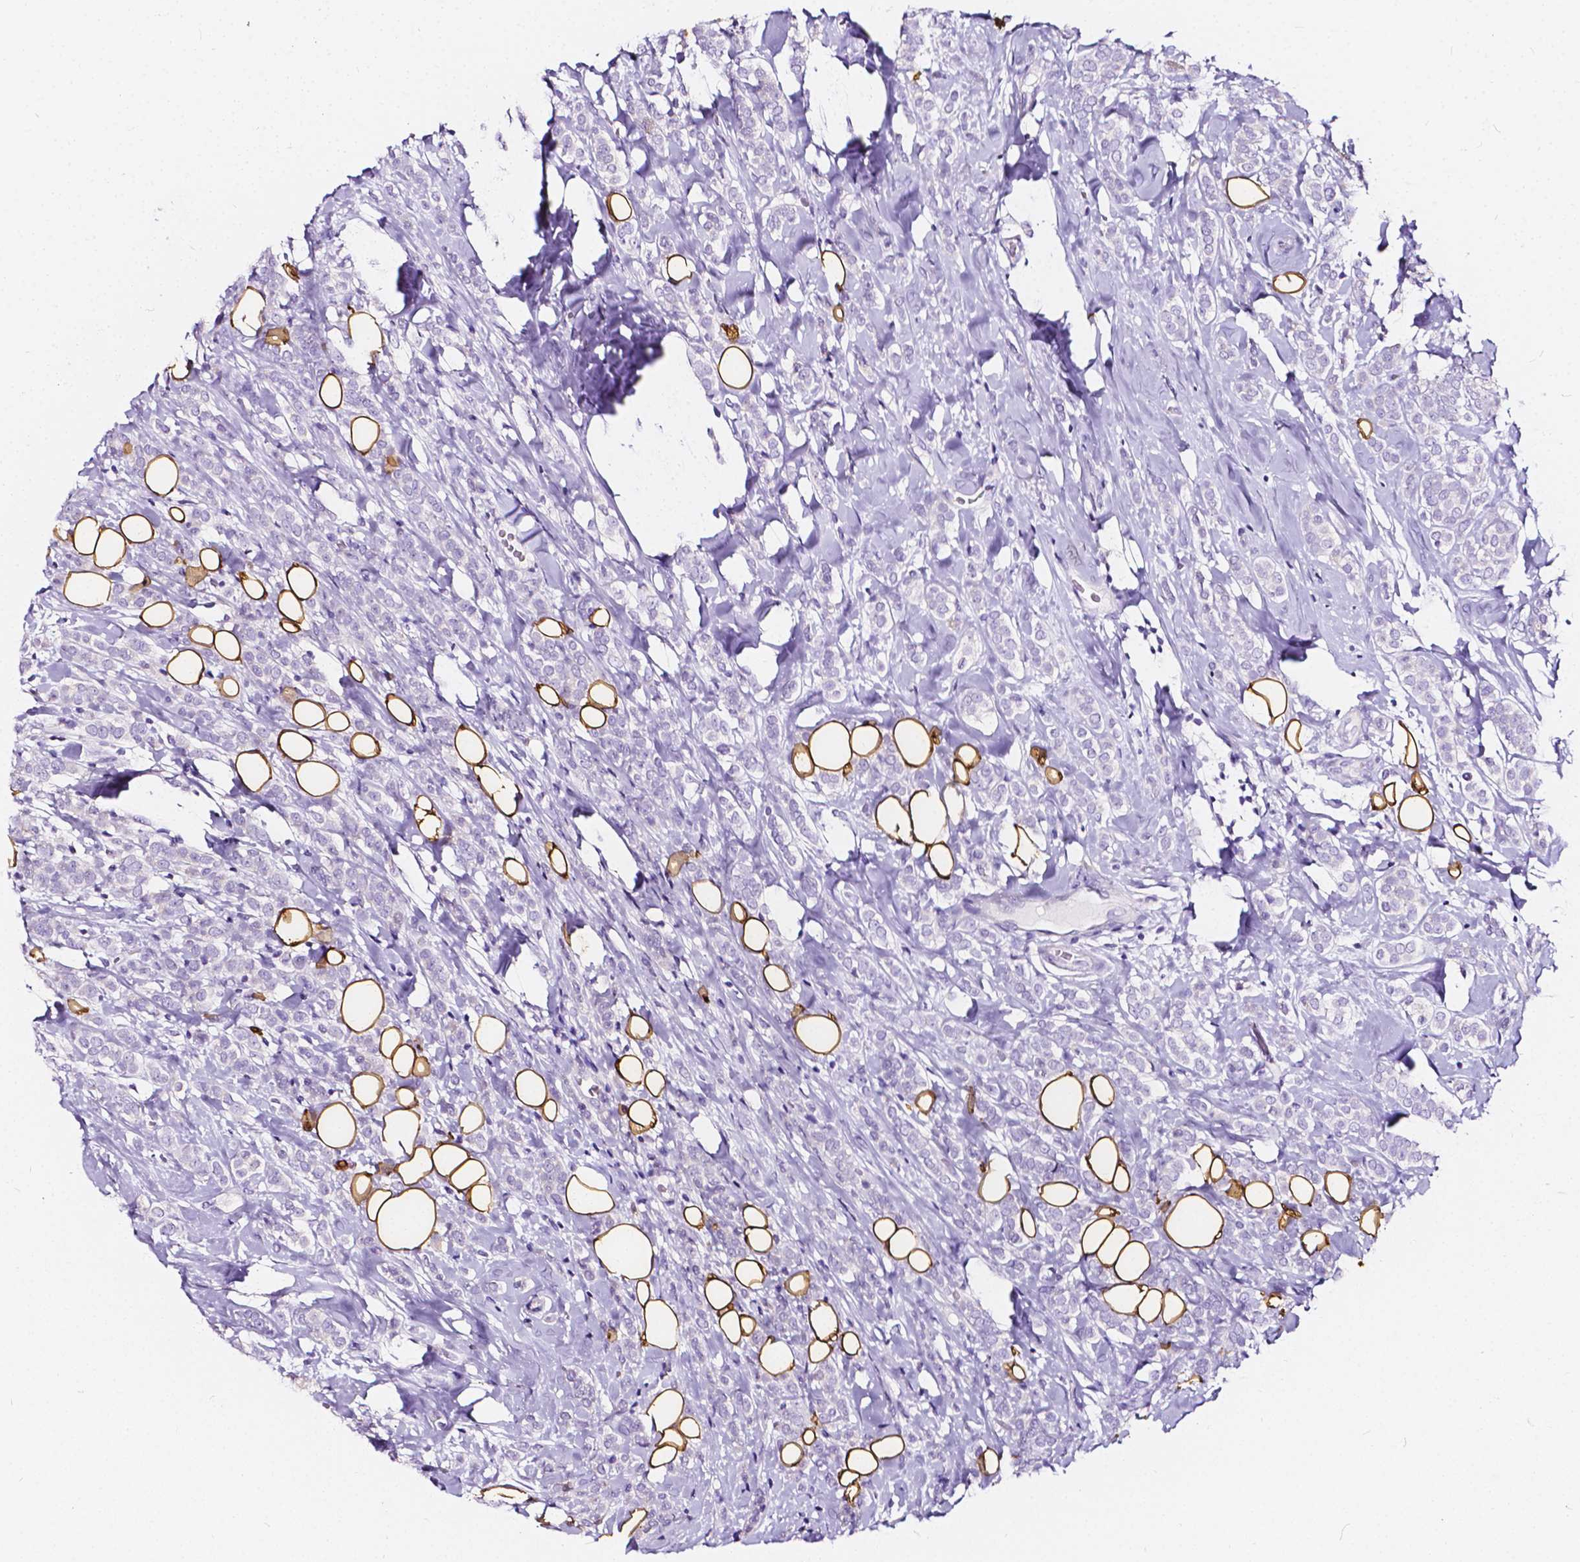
{"staining": {"intensity": "negative", "quantity": "none", "location": "none"}, "tissue": "breast cancer", "cell_type": "Tumor cells", "image_type": "cancer", "snomed": [{"axis": "morphology", "description": "Lobular carcinoma"}, {"axis": "topography", "description": "Breast"}], "caption": "Lobular carcinoma (breast) was stained to show a protein in brown. There is no significant positivity in tumor cells.", "gene": "CLSTN2", "patient": {"sex": "female", "age": 49}}